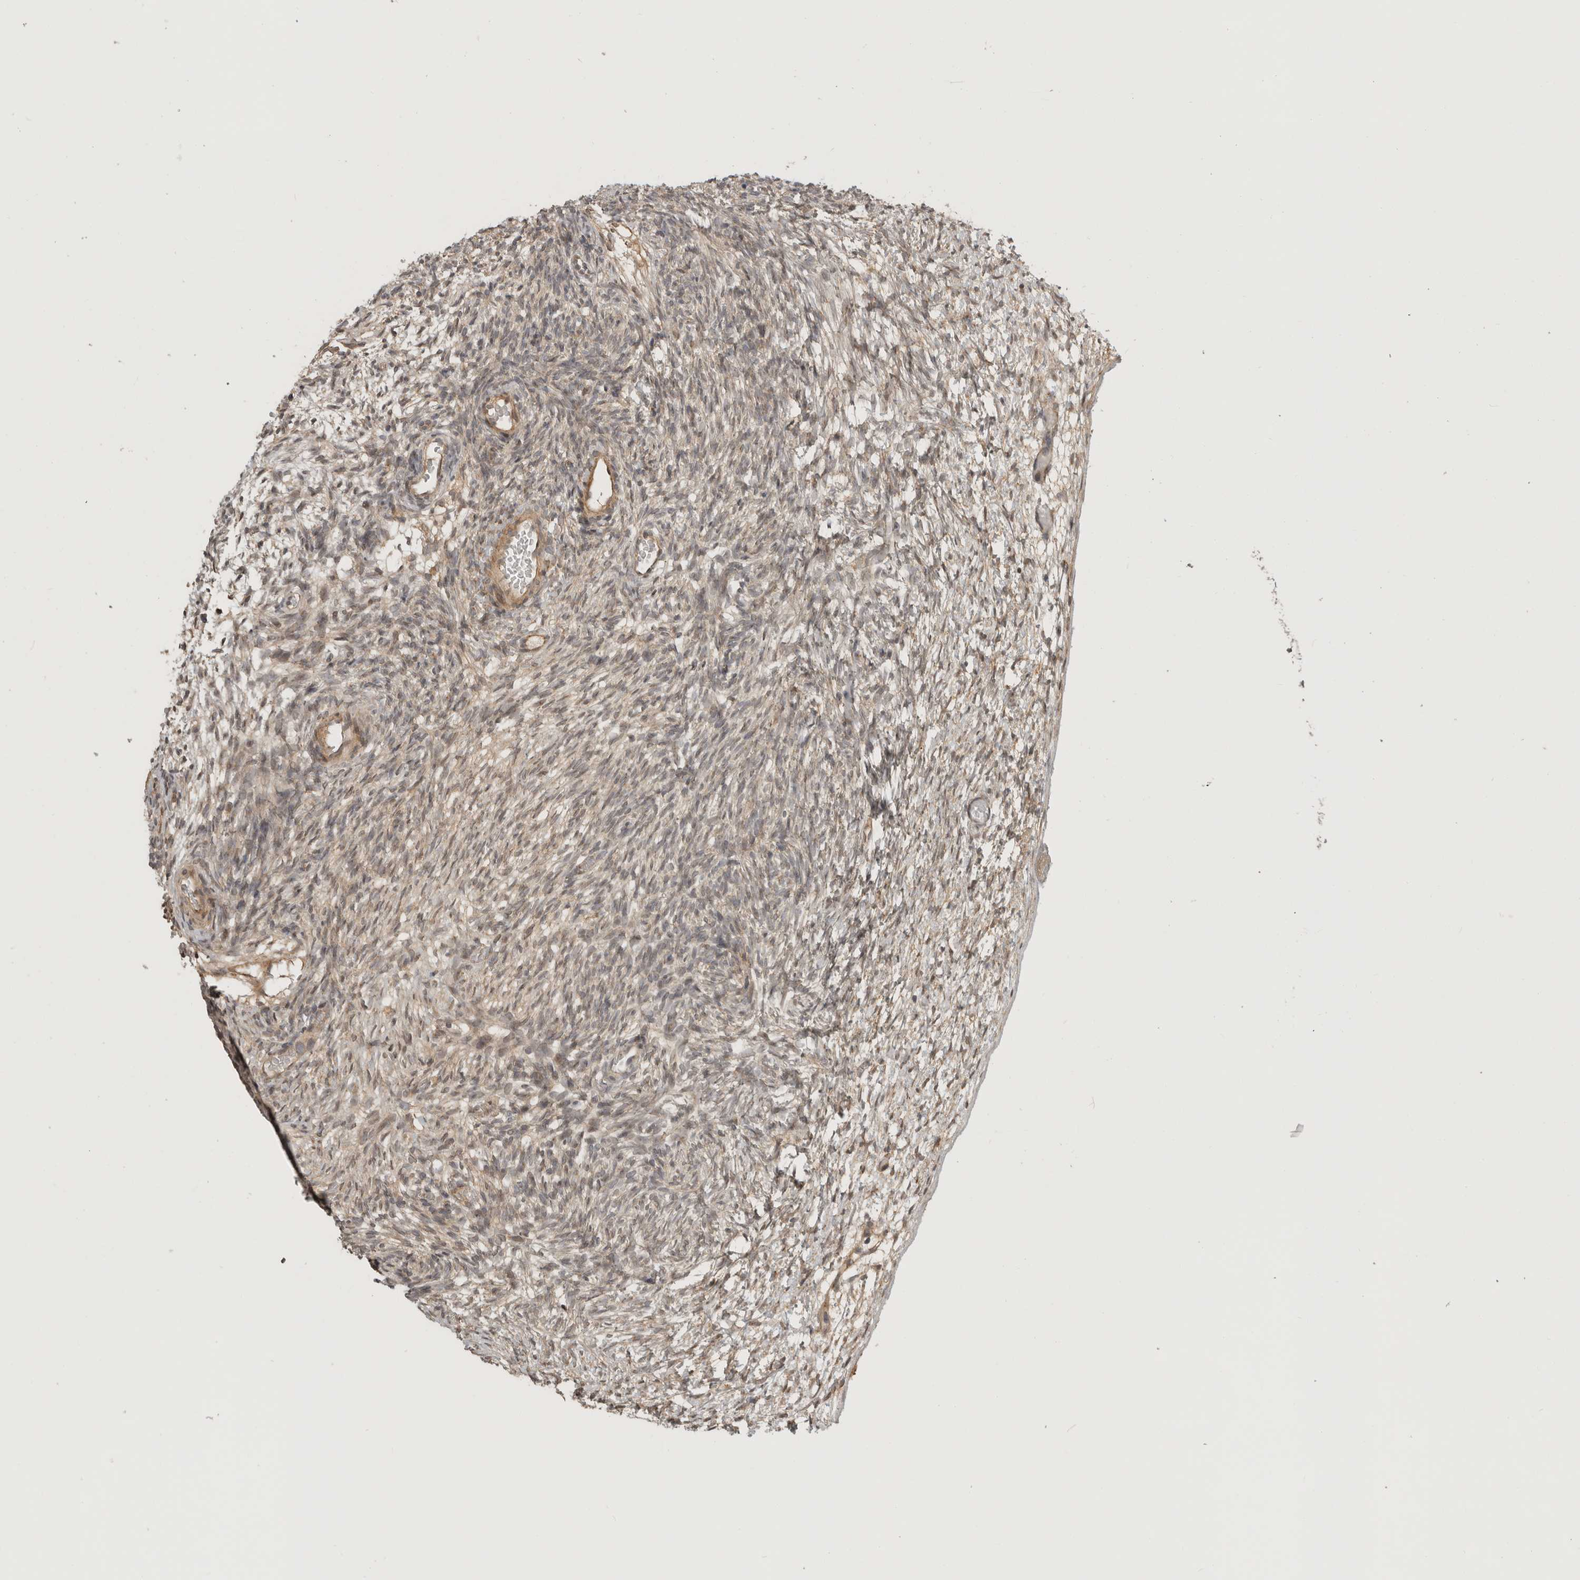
{"staining": {"intensity": "moderate", "quantity": "<25%", "location": "cytoplasmic/membranous"}, "tissue": "ovary", "cell_type": "Ovarian stroma cells", "image_type": "normal", "snomed": [{"axis": "morphology", "description": "Normal tissue, NOS"}, {"axis": "topography", "description": "Ovary"}], "caption": "Protein analysis of normal ovary demonstrates moderate cytoplasmic/membranous expression in approximately <25% of ovarian stroma cells.", "gene": "CUEDC1", "patient": {"sex": "female", "age": 34}}